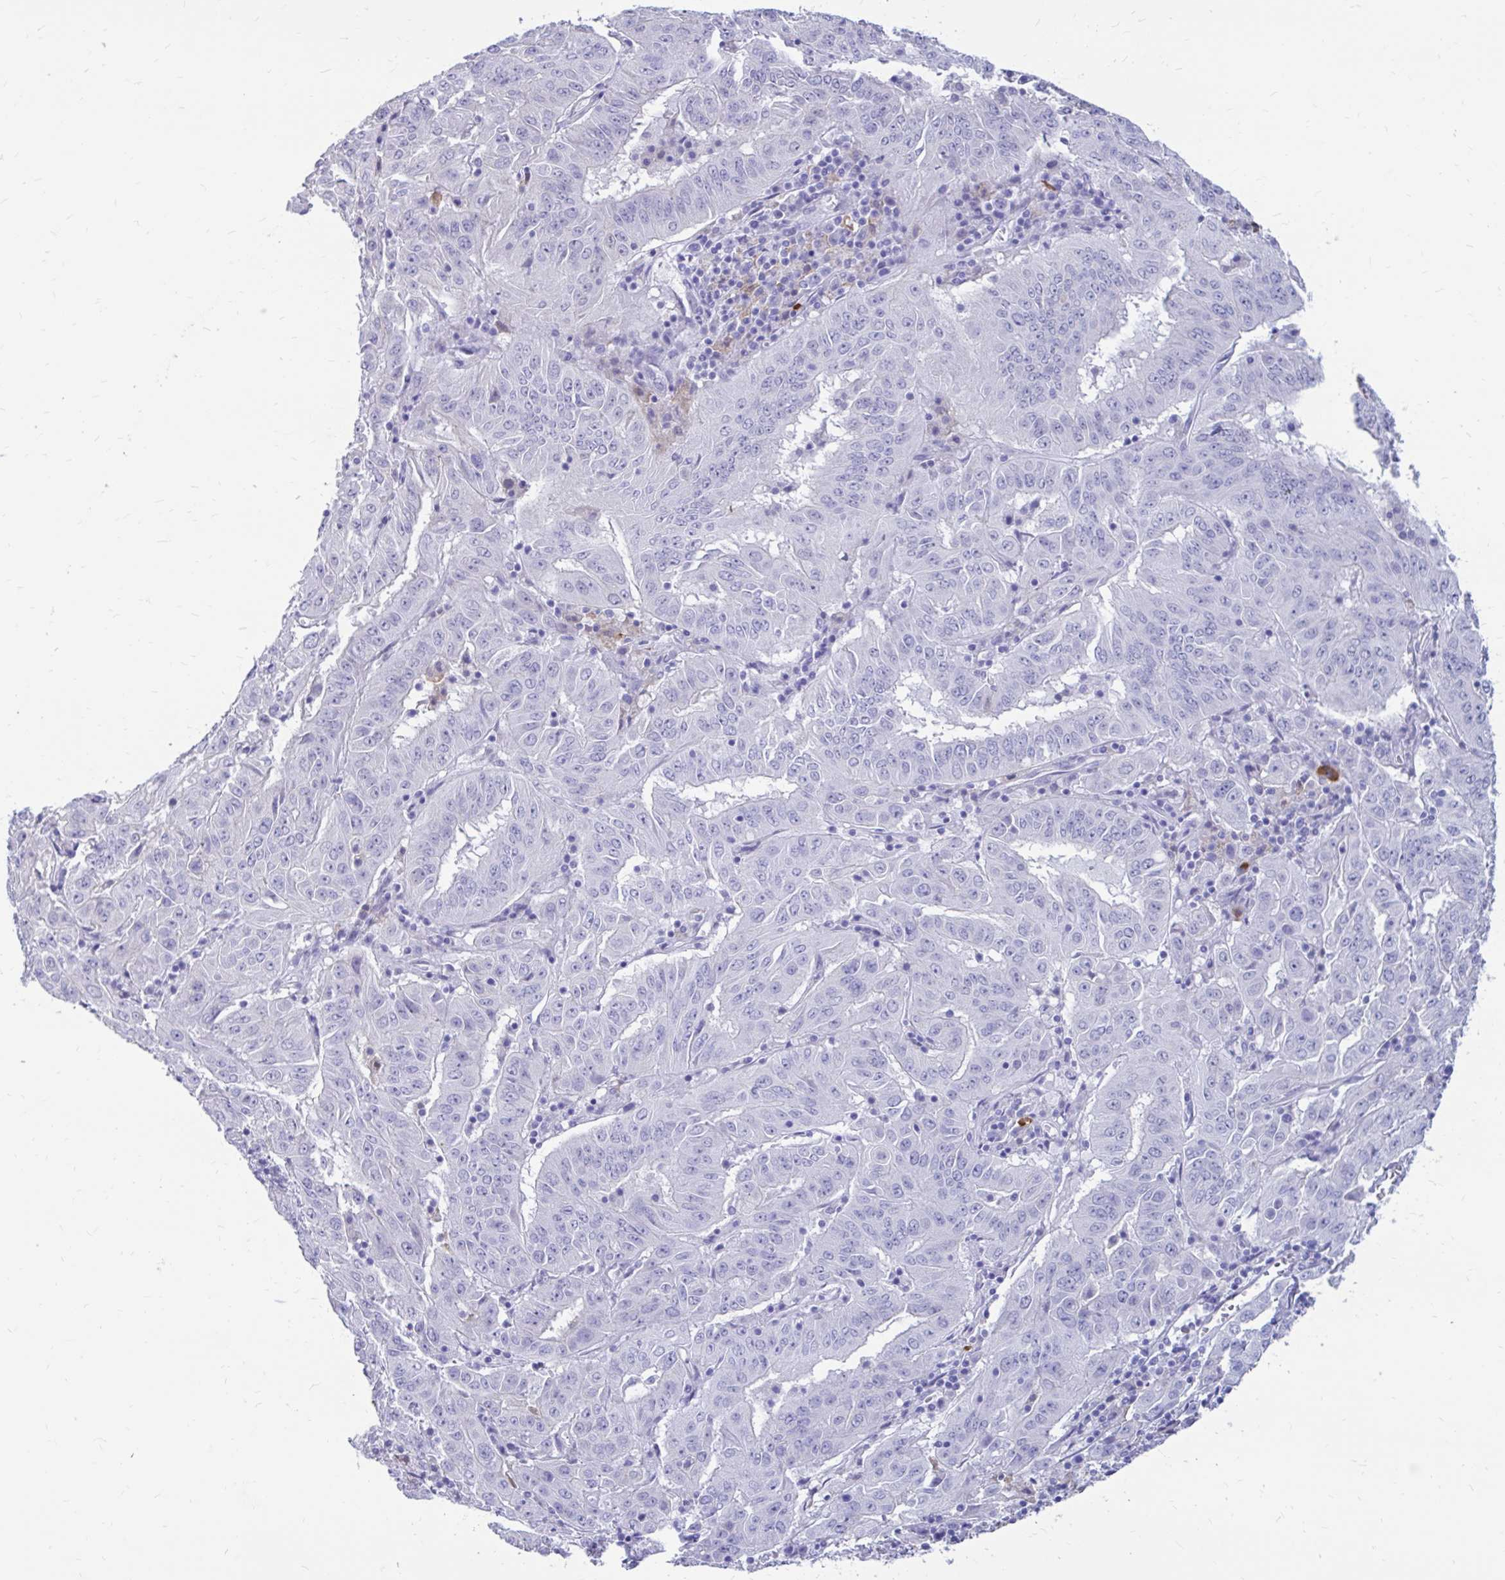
{"staining": {"intensity": "negative", "quantity": "none", "location": "none"}, "tissue": "pancreatic cancer", "cell_type": "Tumor cells", "image_type": "cancer", "snomed": [{"axis": "morphology", "description": "Adenocarcinoma, NOS"}, {"axis": "topography", "description": "Pancreas"}], "caption": "Immunohistochemistry (IHC) of pancreatic cancer exhibits no staining in tumor cells. (DAB immunohistochemistry (IHC) visualized using brightfield microscopy, high magnification).", "gene": "IGSF5", "patient": {"sex": "male", "age": 63}}